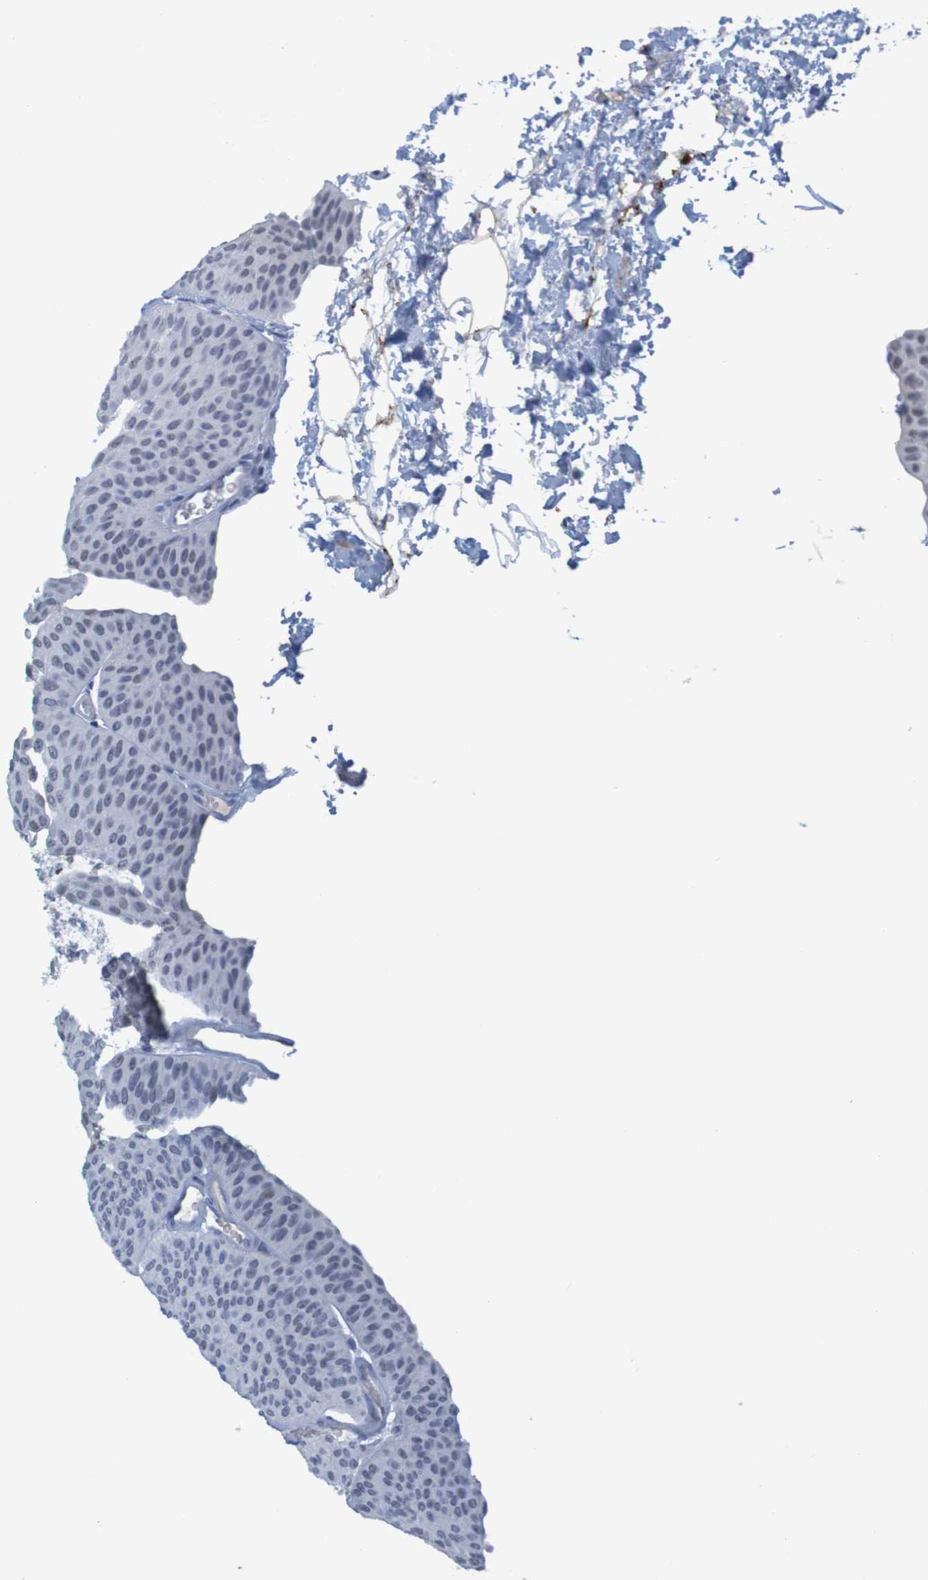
{"staining": {"intensity": "negative", "quantity": "none", "location": "none"}, "tissue": "urothelial cancer", "cell_type": "Tumor cells", "image_type": "cancer", "snomed": [{"axis": "morphology", "description": "Urothelial carcinoma, Low grade"}, {"axis": "topography", "description": "Urinary bladder"}], "caption": "The immunohistochemistry (IHC) micrograph has no significant positivity in tumor cells of urothelial cancer tissue.", "gene": "USP36", "patient": {"sex": "female", "age": 60}}